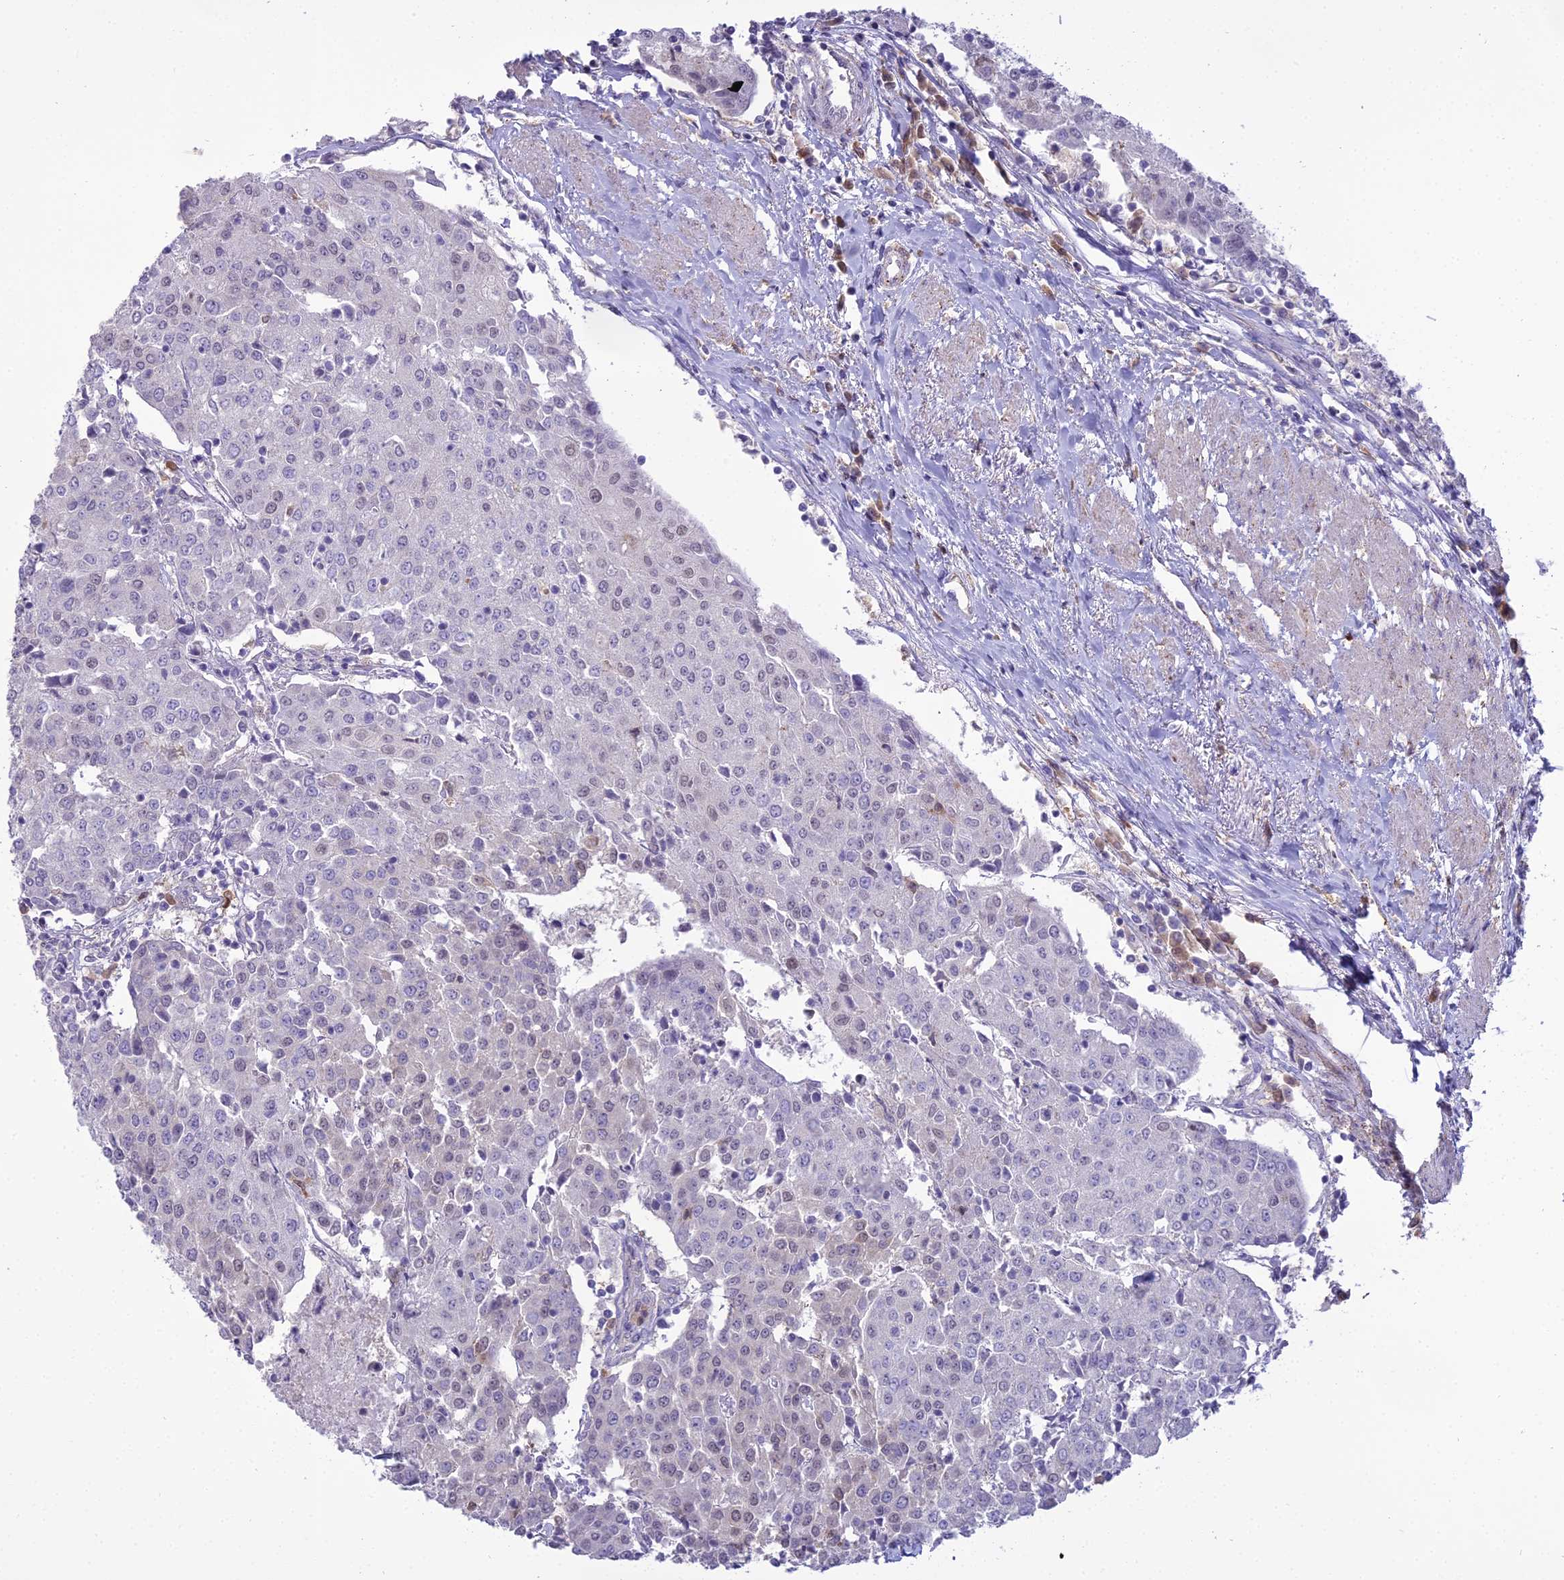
{"staining": {"intensity": "negative", "quantity": "none", "location": "none"}, "tissue": "urothelial cancer", "cell_type": "Tumor cells", "image_type": "cancer", "snomed": [{"axis": "morphology", "description": "Urothelial carcinoma, High grade"}, {"axis": "topography", "description": "Urinary bladder"}], "caption": "Histopathology image shows no significant protein expression in tumor cells of urothelial carcinoma (high-grade).", "gene": "BLNK", "patient": {"sex": "female", "age": 85}}